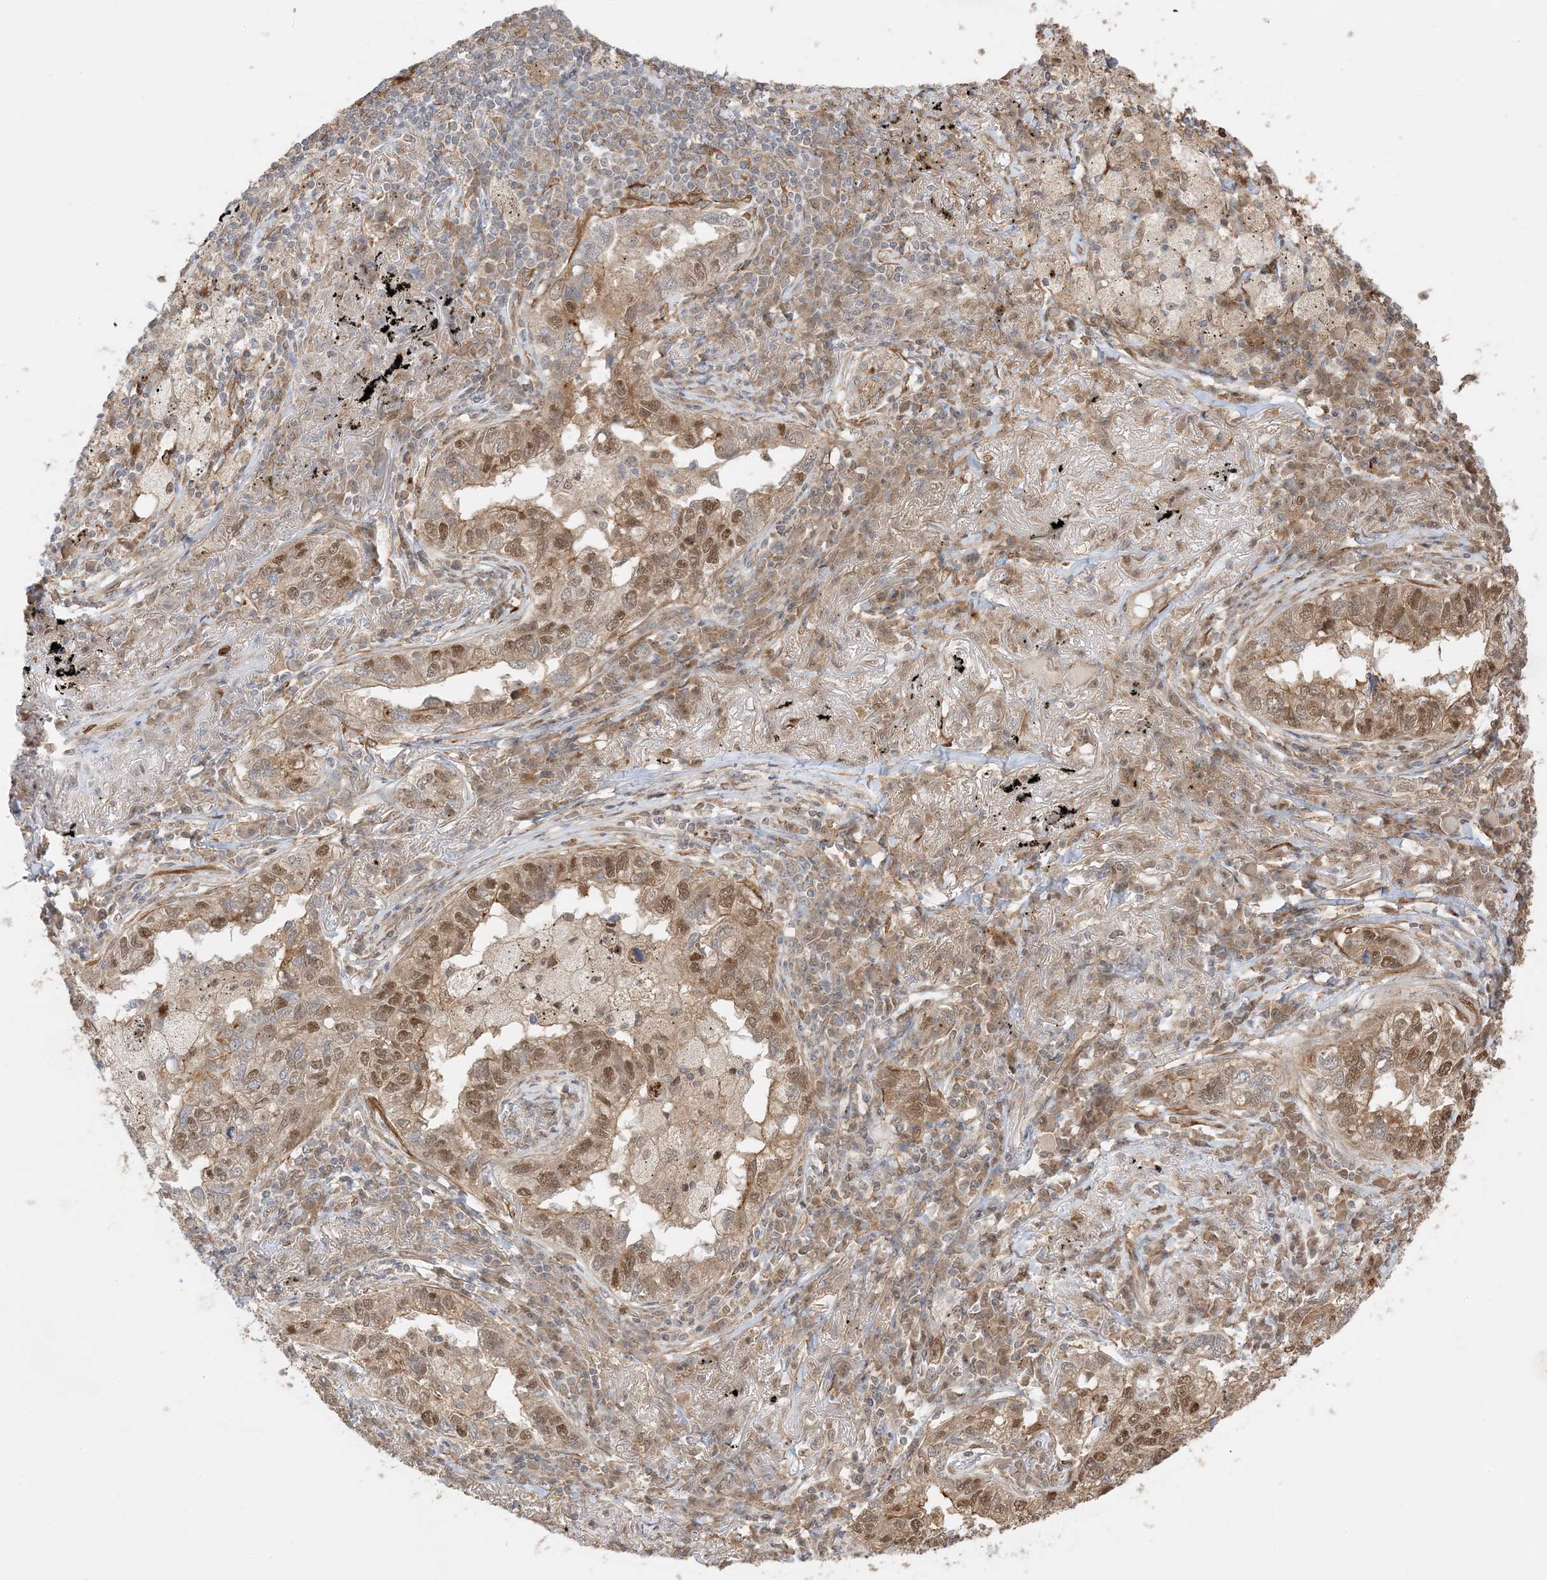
{"staining": {"intensity": "moderate", "quantity": ">75%", "location": "cytoplasmic/membranous,nuclear"}, "tissue": "lung cancer", "cell_type": "Tumor cells", "image_type": "cancer", "snomed": [{"axis": "morphology", "description": "Adenocarcinoma, NOS"}, {"axis": "topography", "description": "Lung"}], "caption": "Immunohistochemical staining of human lung adenocarcinoma exhibits medium levels of moderate cytoplasmic/membranous and nuclear protein positivity in about >75% of tumor cells.", "gene": "ZBTB41", "patient": {"sex": "male", "age": 65}}